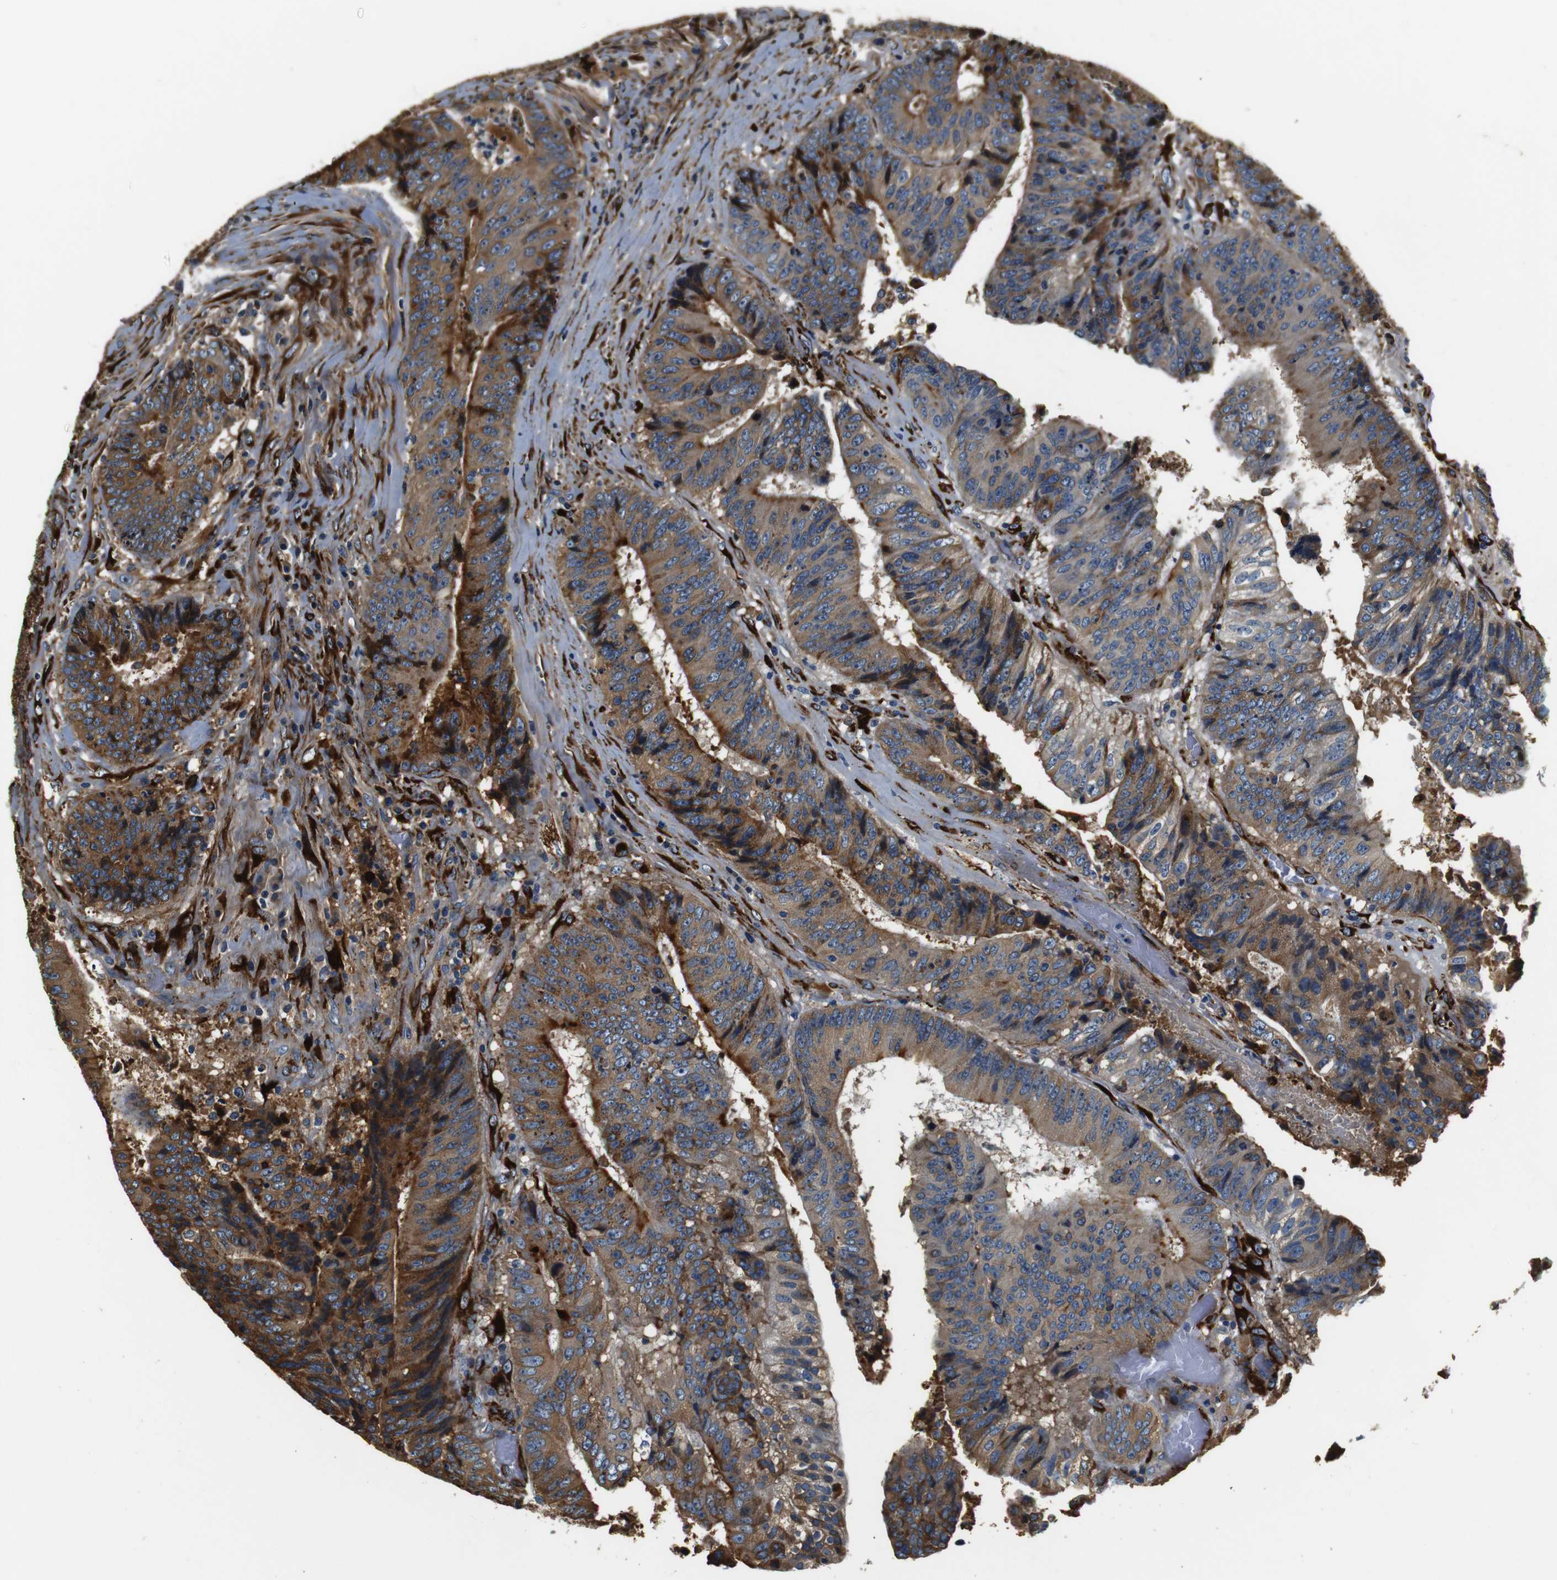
{"staining": {"intensity": "moderate", "quantity": ">75%", "location": "cytoplasmic/membranous"}, "tissue": "colorectal cancer", "cell_type": "Tumor cells", "image_type": "cancer", "snomed": [{"axis": "morphology", "description": "Adenocarcinoma, NOS"}, {"axis": "topography", "description": "Rectum"}], "caption": "Immunohistochemical staining of colorectal cancer (adenocarcinoma) reveals medium levels of moderate cytoplasmic/membranous staining in approximately >75% of tumor cells.", "gene": "COL1A1", "patient": {"sex": "male", "age": 72}}